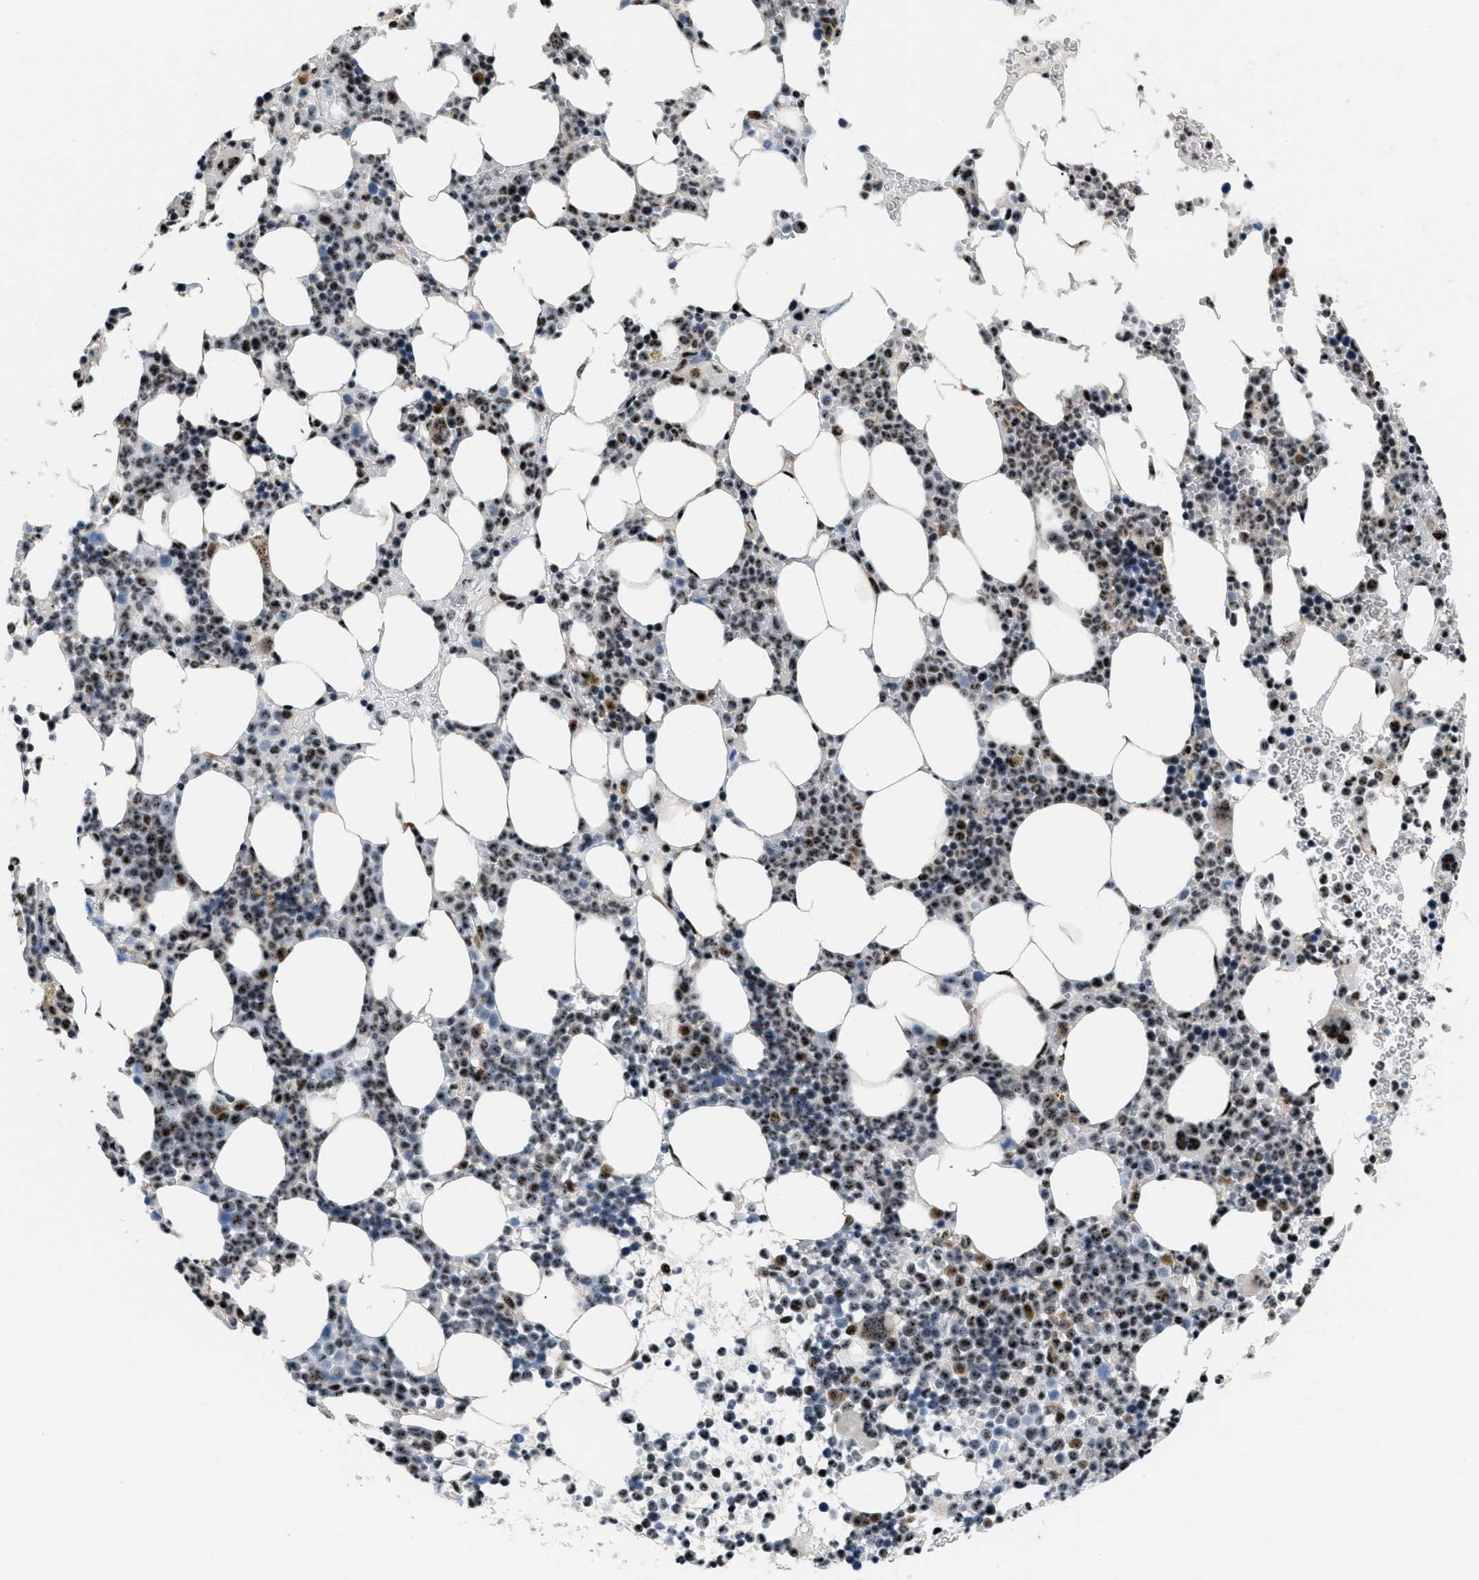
{"staining": {"intensity": "moderate", "quantity": "25%-75%", "location": "nuclear"}, "tissue": "bone marrow", "cell_type": "Hematopoietic cells", "image_type": "normal", "snomed": [{"axis": "morphology", "description": "Normal tissue, NOS"}, {"axis": "morphology", "description": "Inflammation, NOS"}, {"axis": "topography", "description": "Bone marrow"}], "caption": "This histopathology image demonstrates immunohistochemistry staining of unremarkable human bone marrow, with medium moderate nuclear positivity in about 25%-75% of hematopoietic cells.", "gene": "CDR2", "patient": {"sex": "female", "age": 67}}